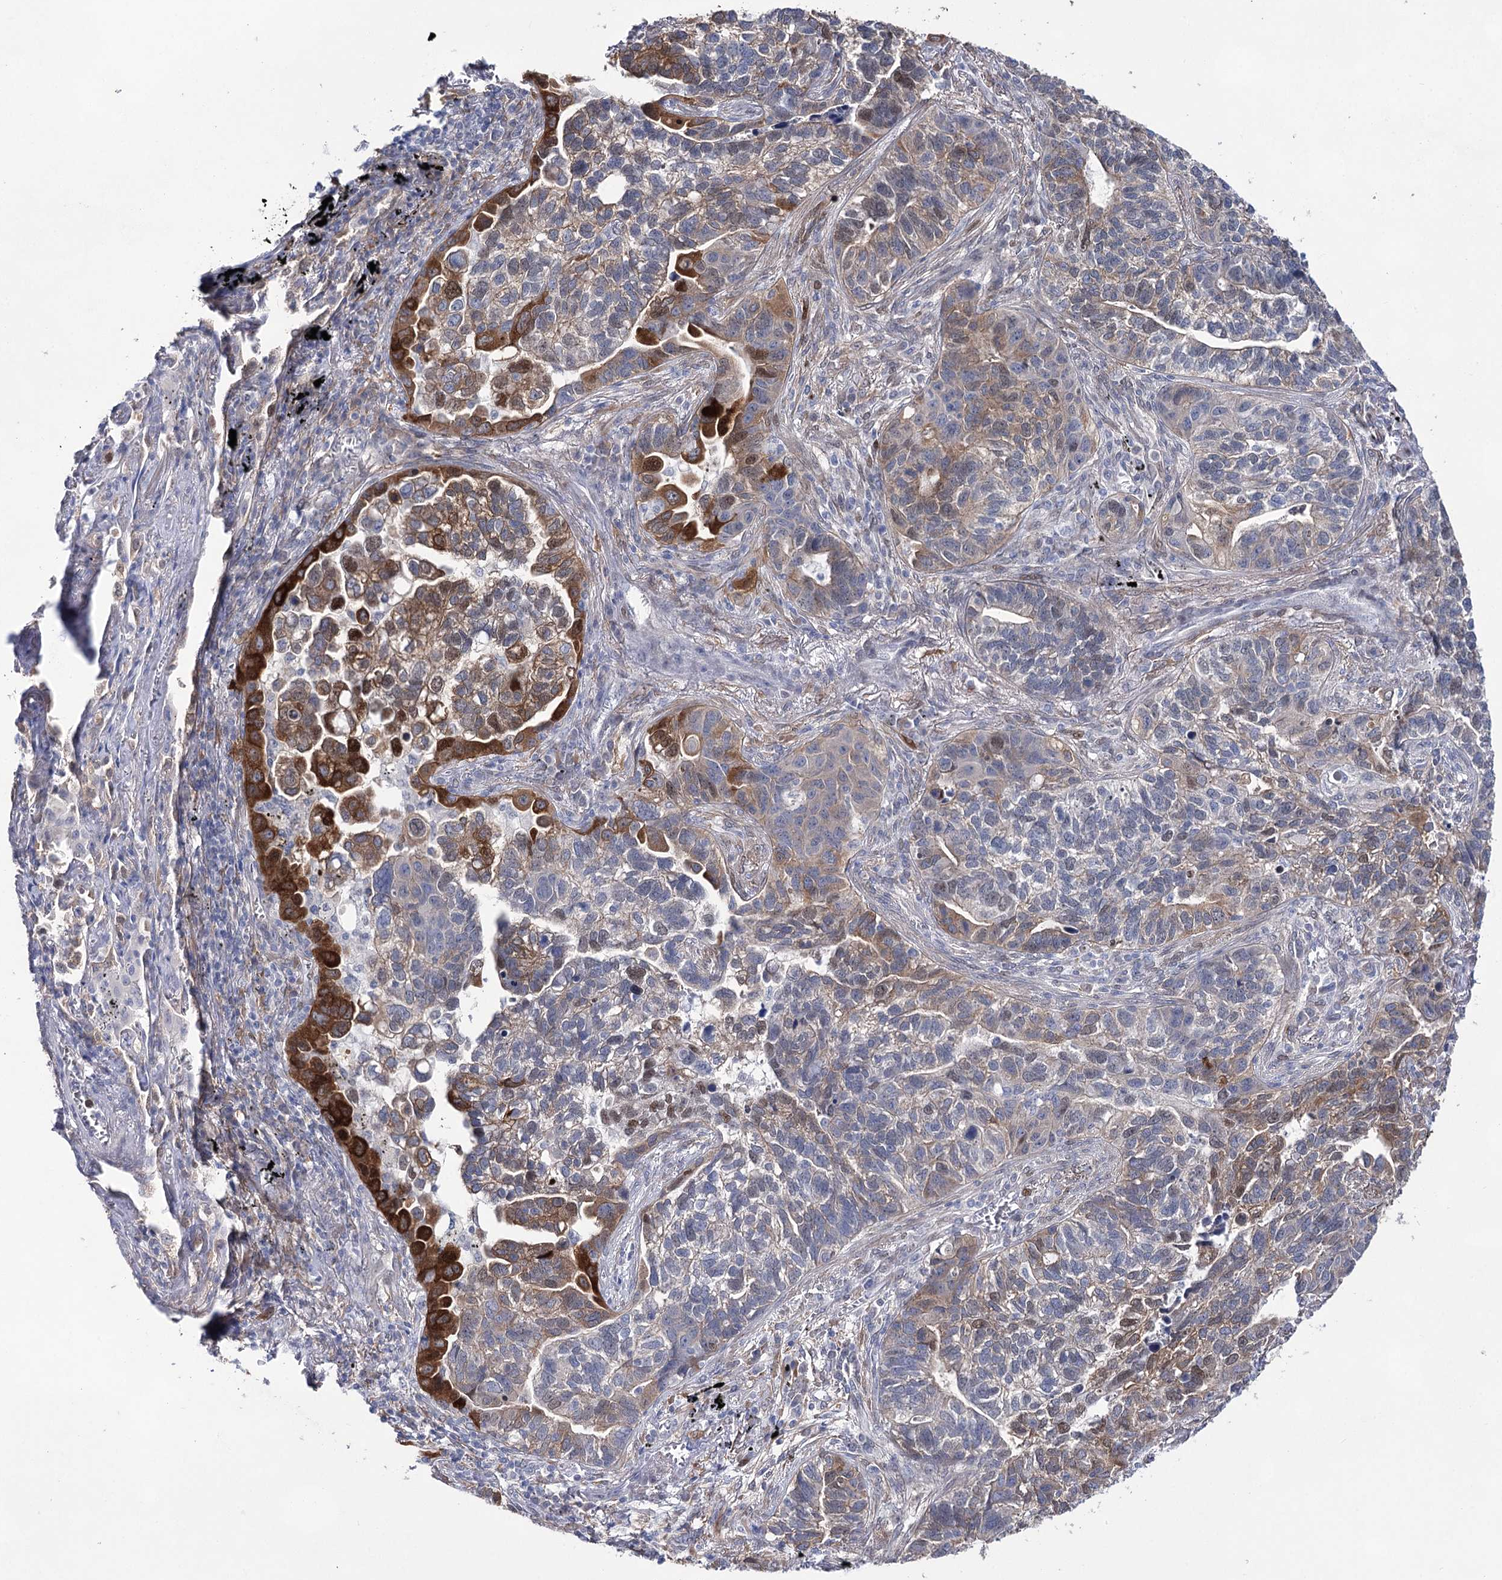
{"staining": {"intensity": "strong", "quantity": "25%-75%", "location": "cytoplasmic/membranous"}, "tissue": "lung cancer", "cell_type": "Tumor cells", "image_type": "cancer", "snomed": [{"axis": "morphology", "description": "Adenocarcinoma, NOS"}, {"axis": "topography", "description": "Lung"}], "caption": "Adenocarcinoma (lung) tissue demonstrates strong cytoplasmic/membranous expression in about 25%-75% of tumor cells", "gene": "UGDH", "patient": {"sex": "male", "age": 67}}